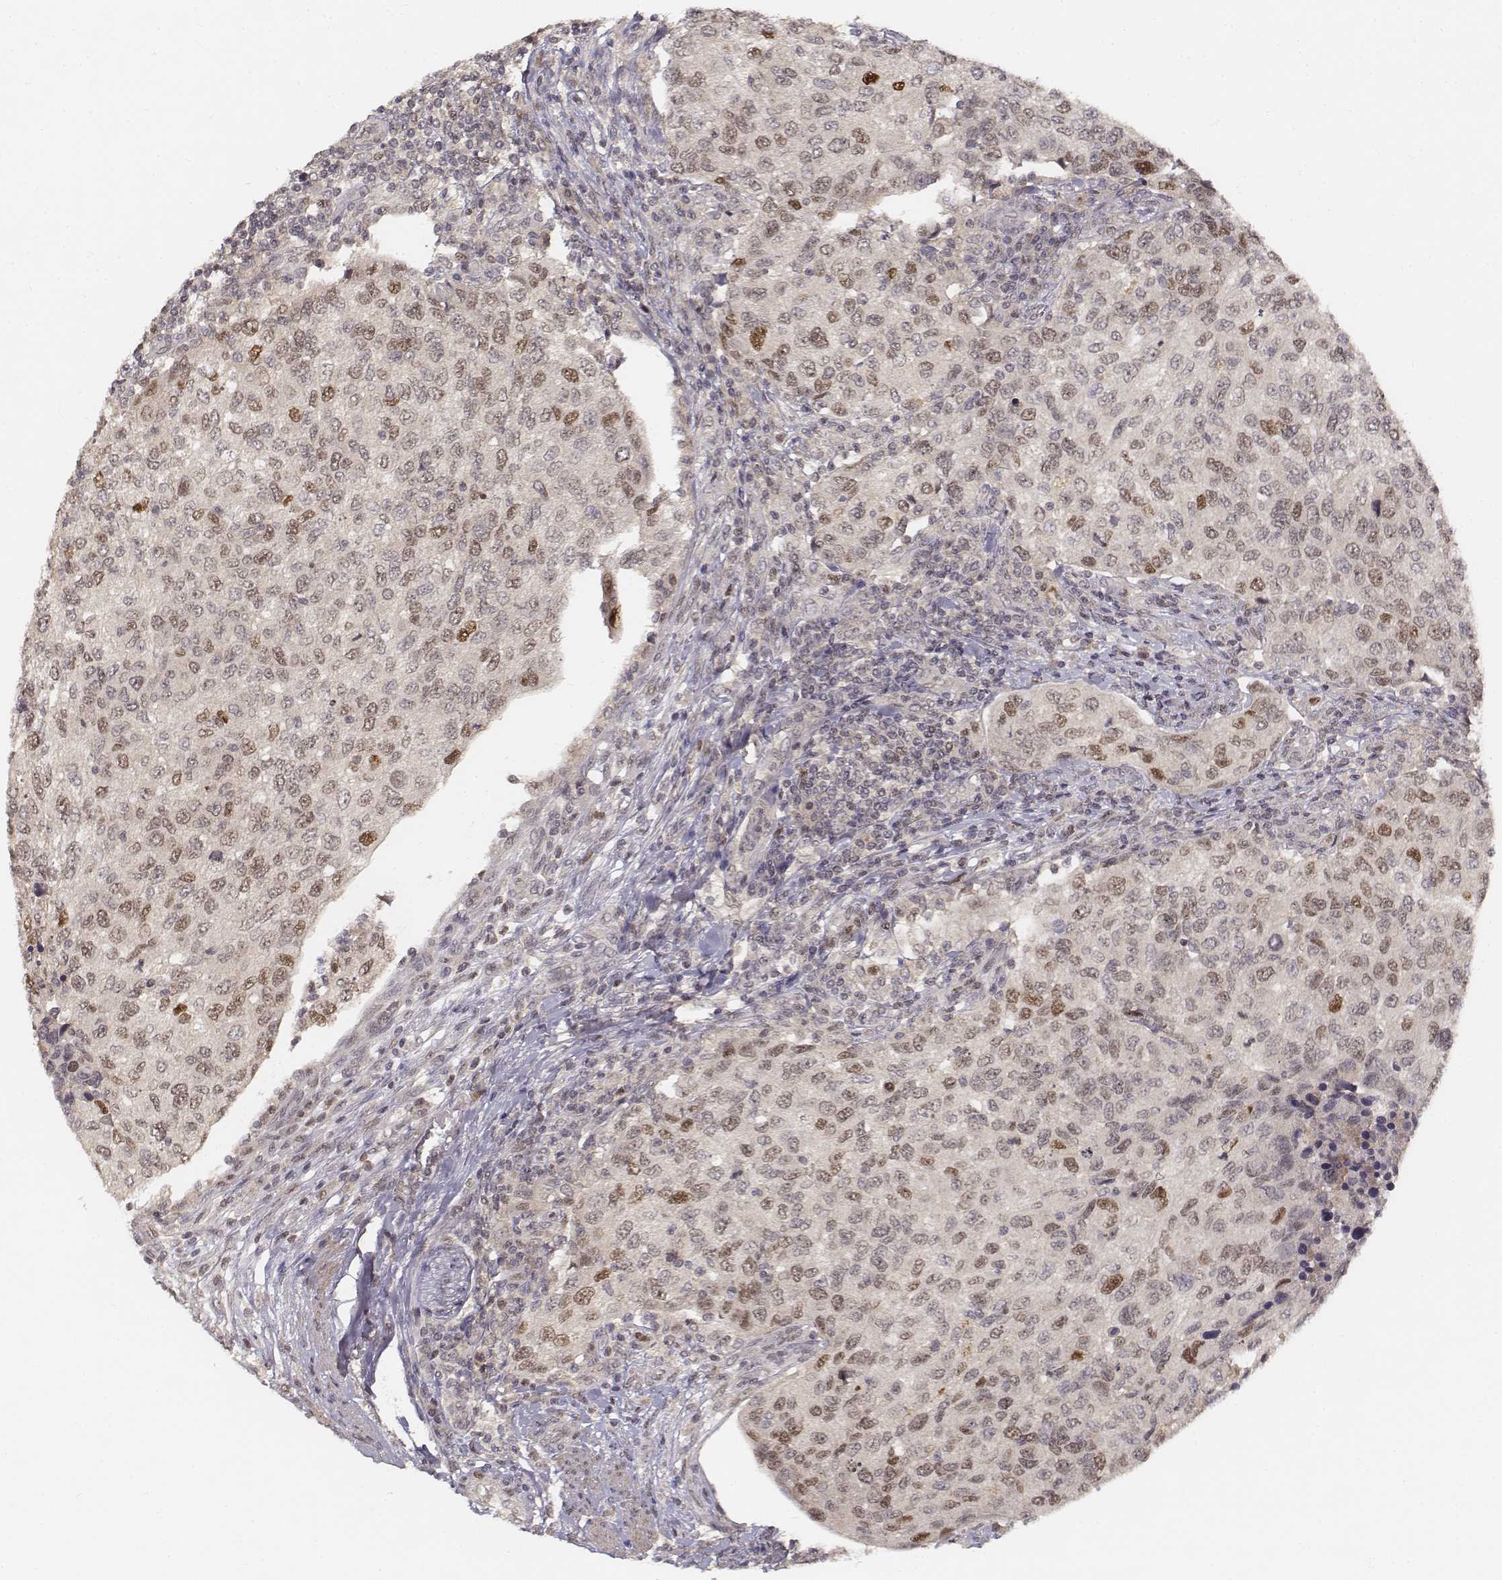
{"staining": {"intensity": "moderate", "quantity": "<25%", "location": "nuclear"}, "tissue": "urothelial cancer", "cell_type": "Tumor cells", "image_type": "cancer", "snomed": [{"axis": "morphology", "description": "Urothelial carcinoma, High grade"}, {"axis": "topography", "description": "Urinary bladder"}], "caption": "Immunohistochemical staining of high-grade urothelial carcinoma shows low levels of moderate nuclear protein expression in about <25% of tumor cells.", "gene": "FANCD2", "patient": {"sex": "female", "age": 78}}